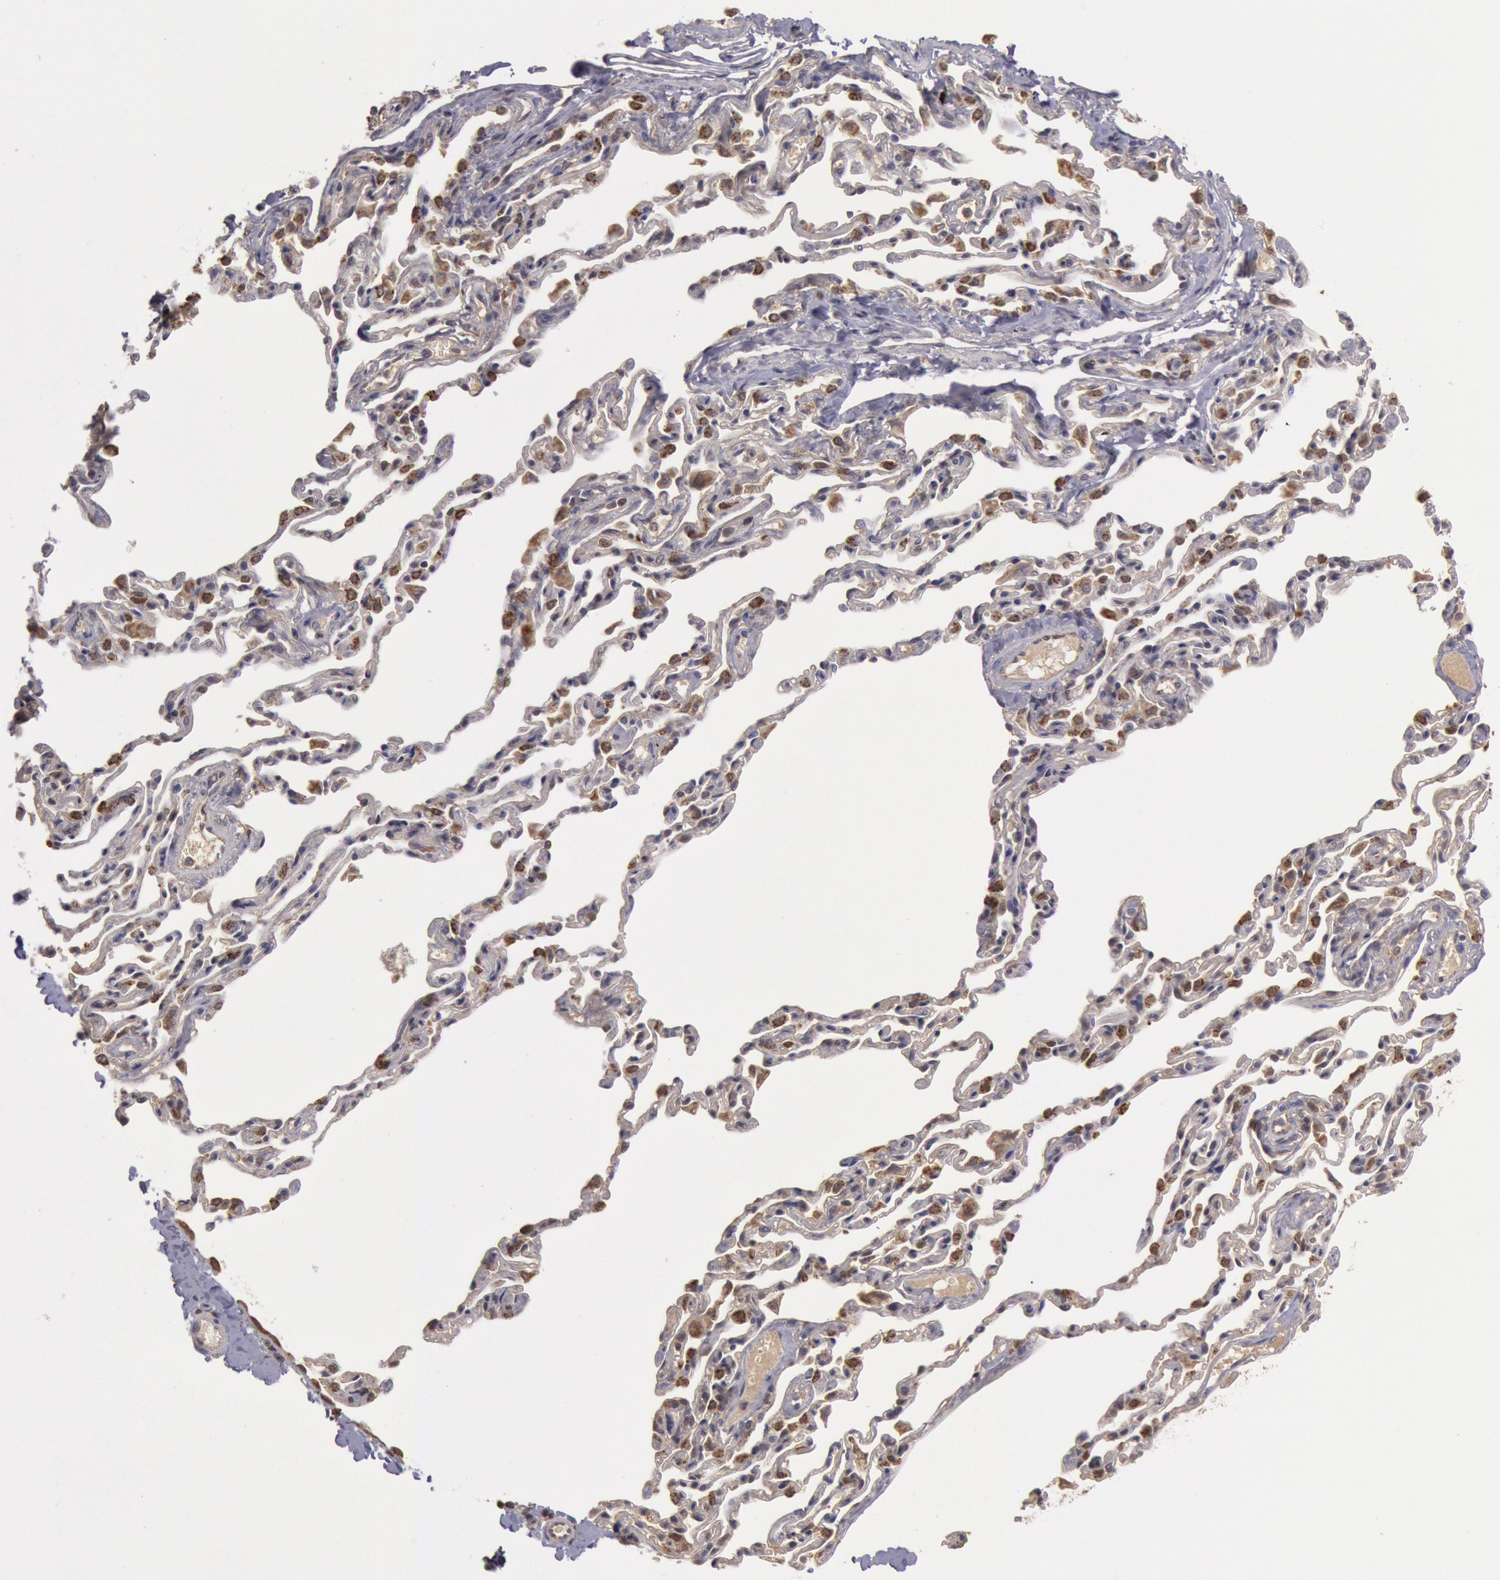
{"staining": {"intensity": "moderate", "quantity": ">75%", "location": "cytoplasmic/membranous"}, "tissue": "bronchus", "cell_type": "Respiratory epithelial cells", "image_type": "normal", "snomed": [{"axis": "morphology", "description": "Normal tissue, NOS"}, {"axis": "topography", "description": "Cartilage tissue"}, {"axis": "topography", "description": "Bronchus"}, {"axis": "topography", "description": "Lung"}], "caption": "Brown immunohistochemical staining in normal human bronchus reveals moderate cytoplasmic/membranous positivity in approximately >75% of respiratory epithelial cells.", "gene": "MPST", "patient": {"sex": "male", "age": 64}}